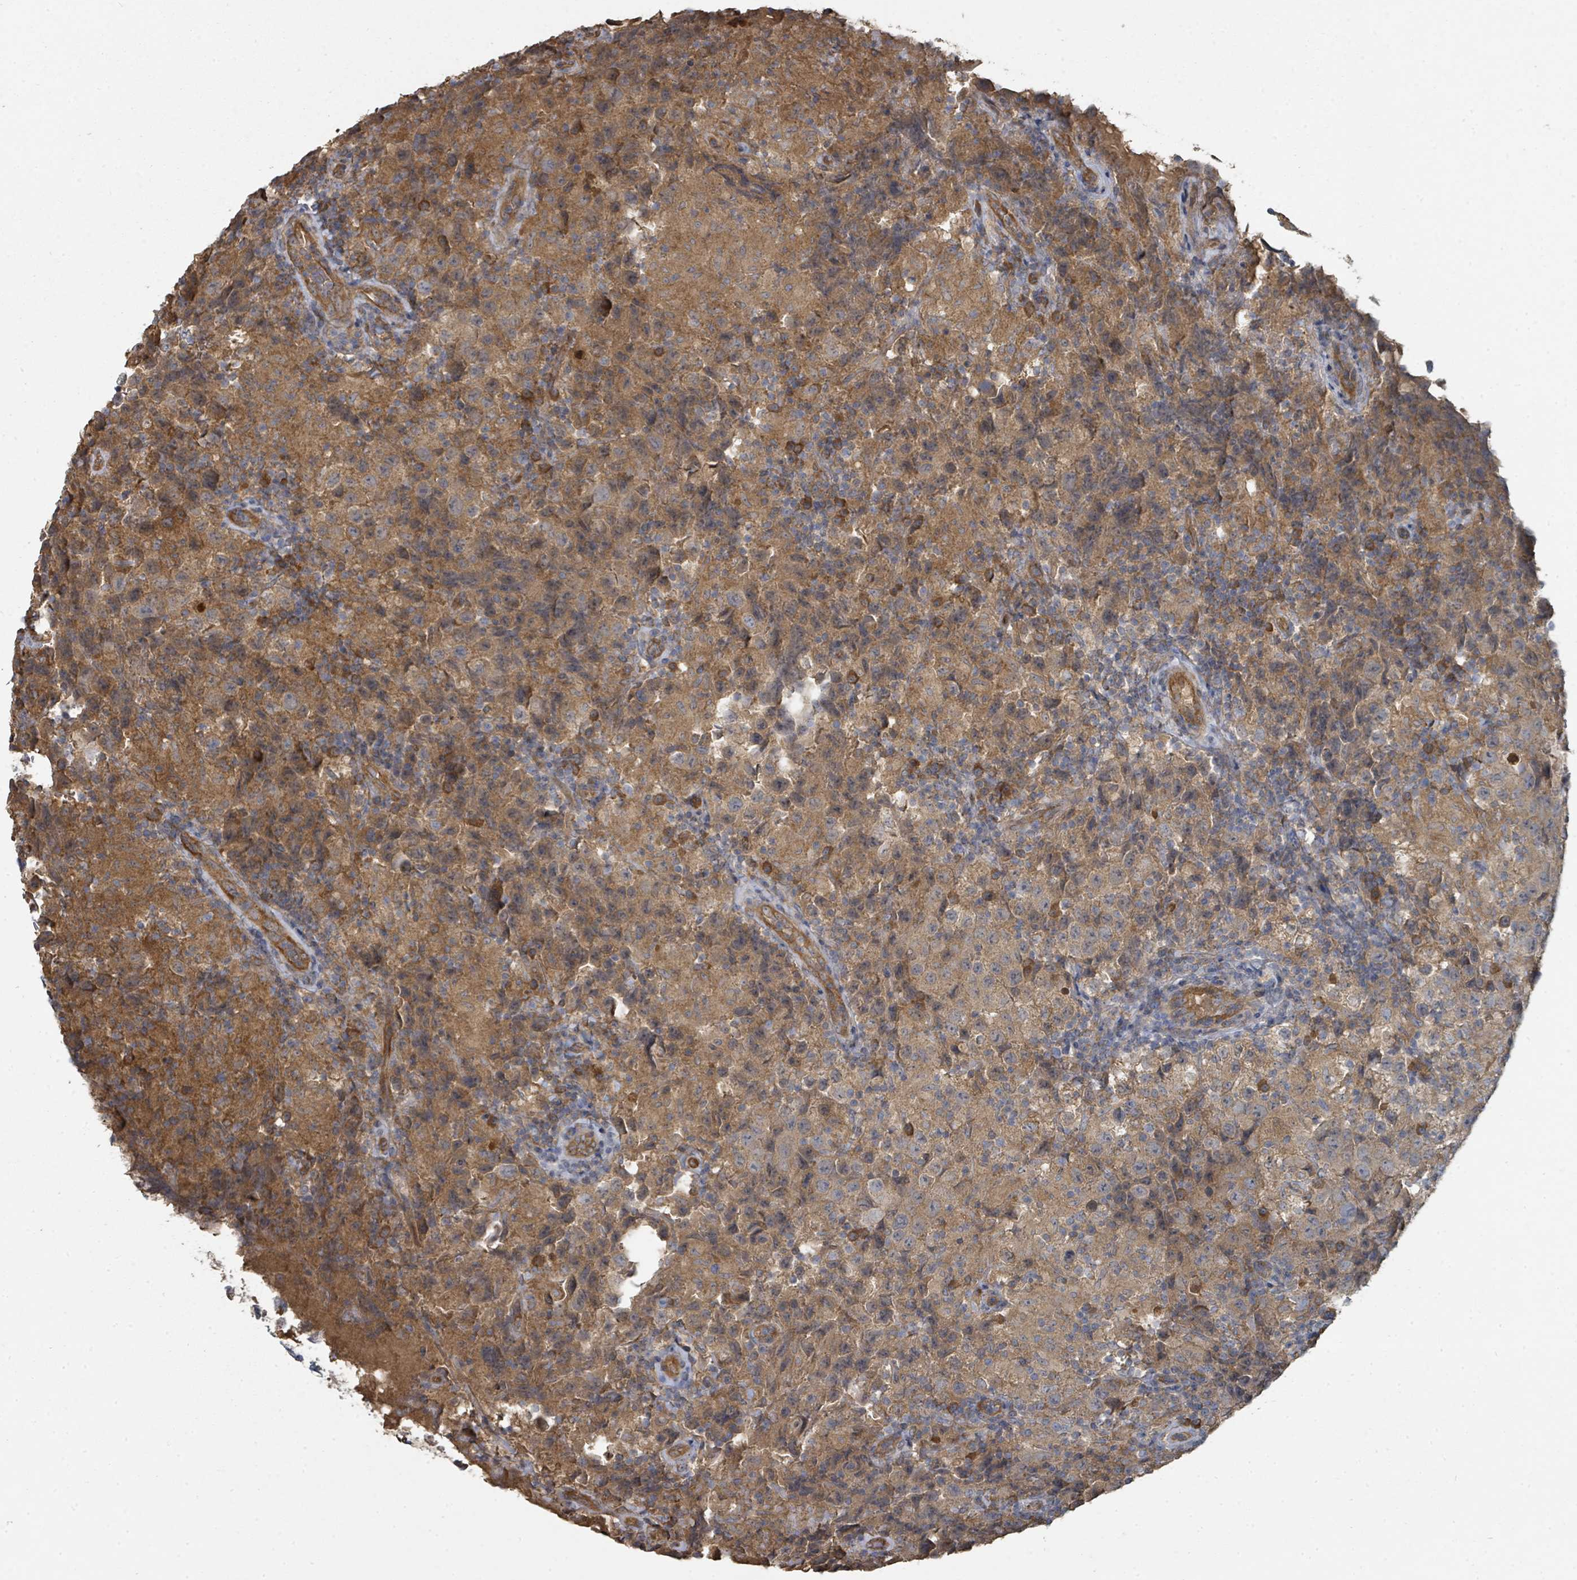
{"staining": {"intensity": "moderate", "quantity": ">75%", "location": "cytoplasmic/membranous"}, "tissue": "testis cancer", "cell_type": "Tumor cells", "image_type": "cancer", "snomed": [{"axis": "morphology", "description": "Seminoma, NOS"}, {"axis": "morphology", "description": "Carcinoma, Embryonal, NOS"}, {"axis": "topography", "description": "Testis"}], "caption": "DAB (3,3'-diaminobenzidine) immunohistochemical staining of human testis seminoma demonstrates moderate cytoplasmic/membranous protein positivity in approximately >75% of tumor cells.", "gene": "WDFY1", "patient": {"sex": "male", "age": 41}}